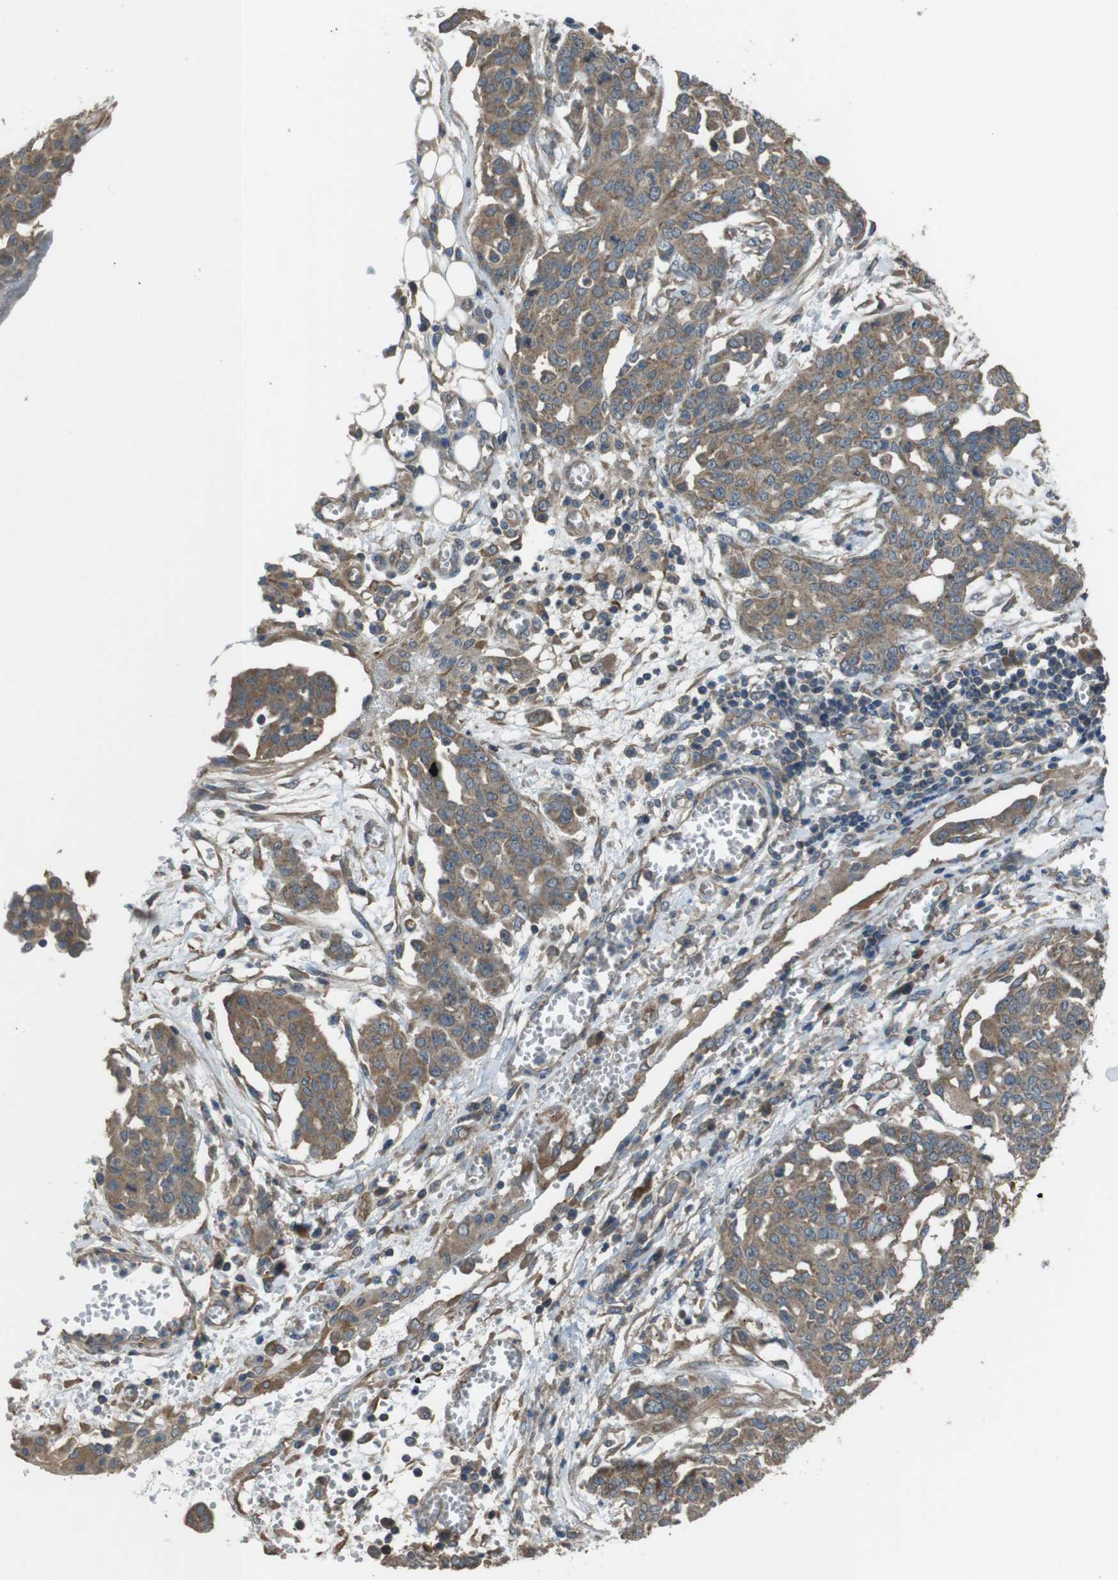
{"staining": {"intensity": "moderate", "quantity": ">75%", "location": "cytoplasmic/membranous"}, "tissue": "ovarian cancer", "cell_type": "Tumor cells", "image_type": "cancer", "snomed": [{"axis": "morphology", "description": "Cystadenocarcinoma, serous, NOS"}, {"axis": "topography", "description": "Soft tissue"}, {"axis": "topography", "description": "Ovary"}], "caption": "A brown stain shows moderate cytoplasmic/membranous staining of a protein in ovarian cancer (serous cystadenocarcinoma) tumor cells.", "gene": "FUT2", "patient": {"sex": "female", "age": 57}}